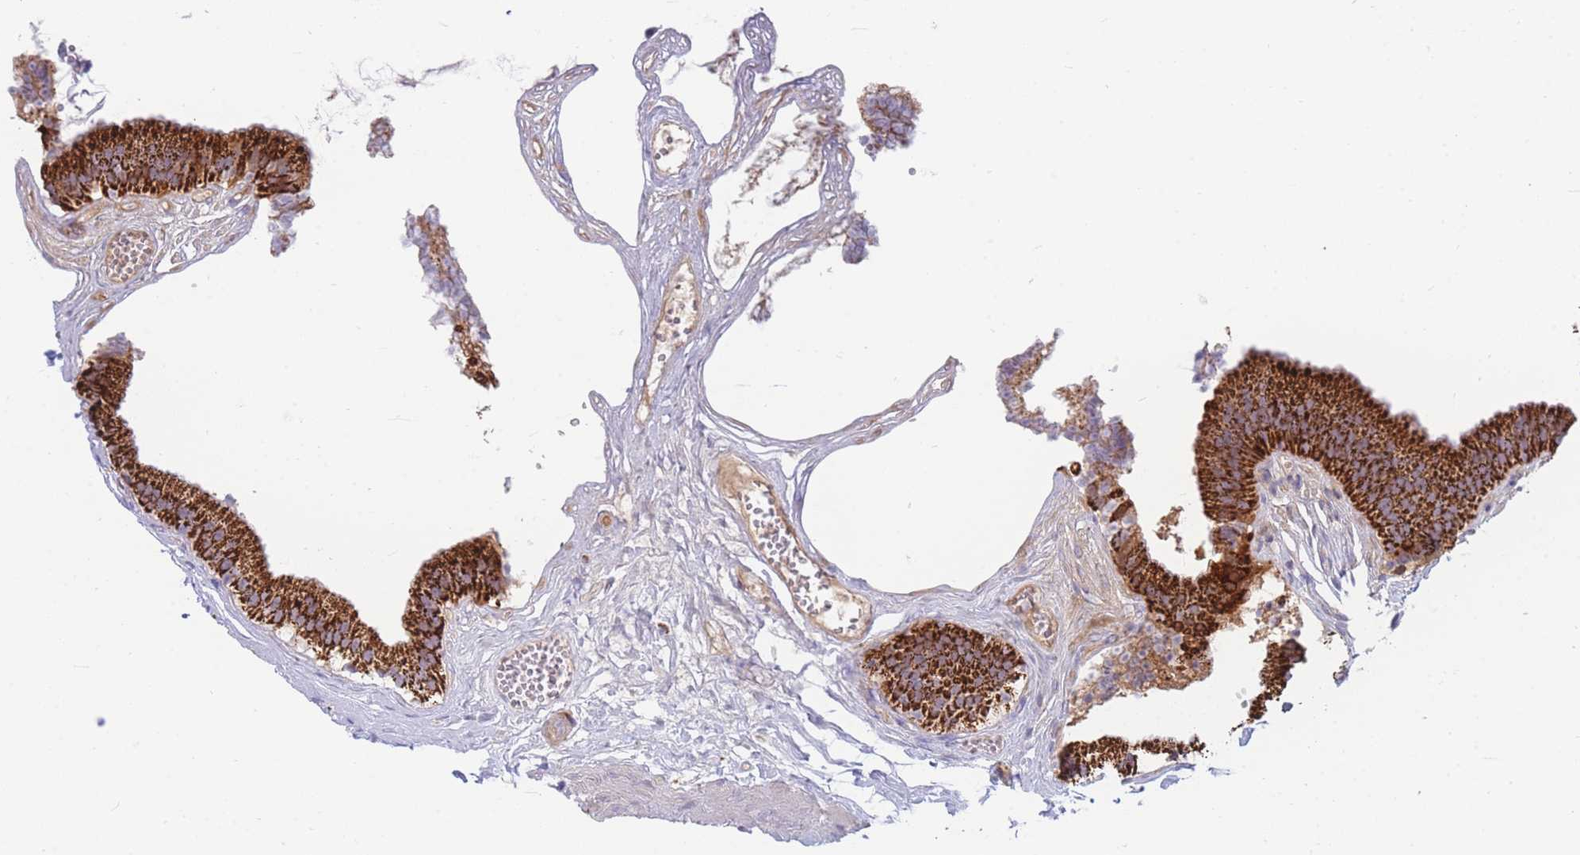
{"staining": {"intensity": "strong", "quantity": ">75%", "location": "cytoplasmic/membranous"}, "tissue": "gallbladder", "cell_type": "Glandular cells", "image_type": "normal", "snomed": [{"axis": "morphology", "description": "Normal tissue, NOS"}, {"axis": "topography", "description": "Gallbladder"}], "caption": "The immunohistochemical stain labels strong cytoplasmic/membranous expression in glandular cells of normal gallbladder. The staining was performed using DAB (3,3'-diaminobenzidine), with brown indicating positive protein expression. Nuclei are stained blue with hematoxylin.", "gene": "DDX49", "patient": {"sex": "female", "age": 54}}